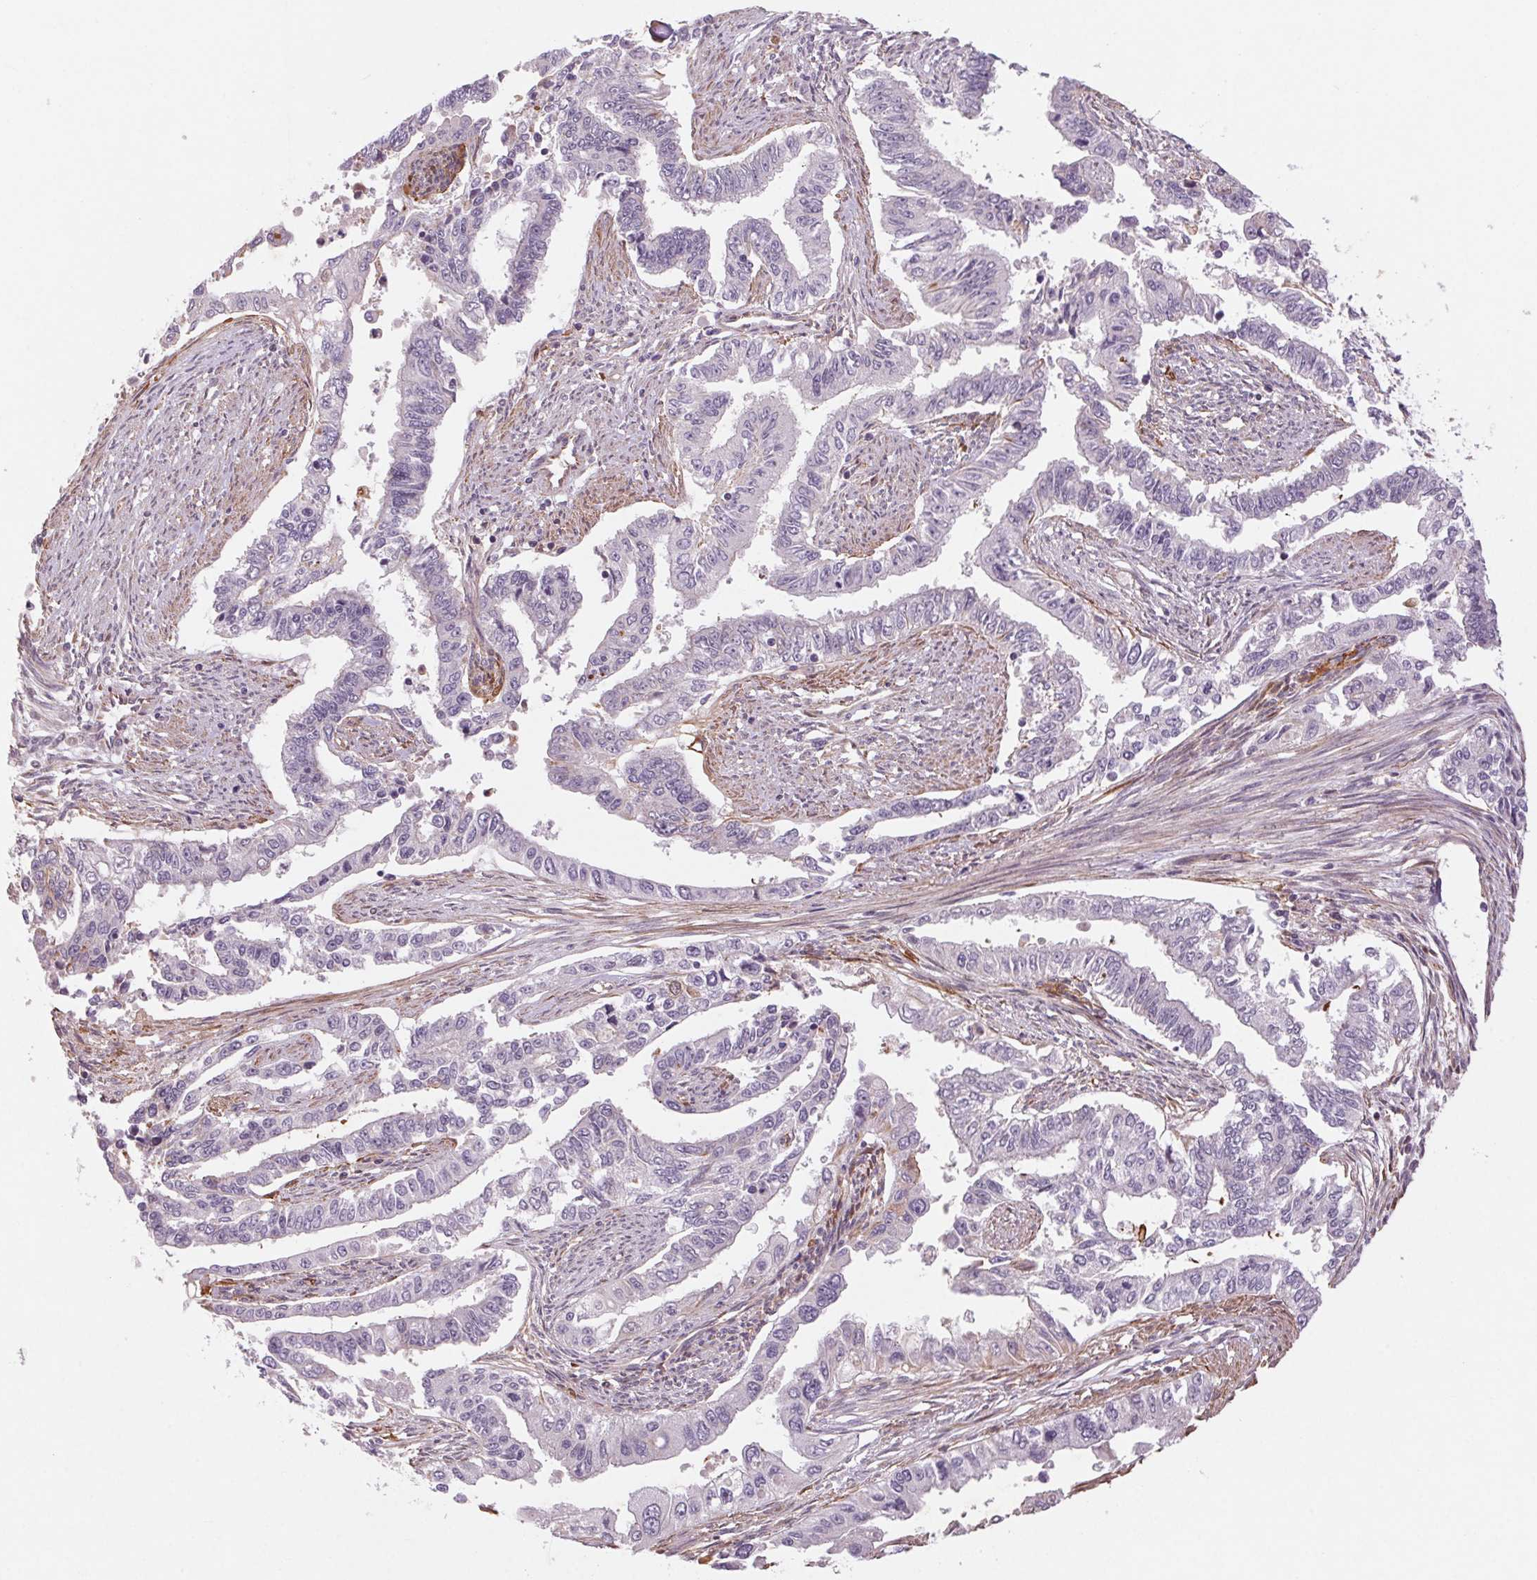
{"staining": {"intensity": "negative", "quantity": "none", "location": "none"}, "tissue": "endometrial cancer", "cell_type": "Tumor cells", "image_type": "cancer", "snomed": [{"axis": "morphology", "description": "Adenocarcinoma, NOS"}, {"axis": "topography", "description": "Uterus"}], "caption": "Micrograph shows no significant protein staining in tumor cells of endometrial cancer. (Brightfield microscopy of DAB IHC at high magnification).", "gene": "CCSER1", "patient": {"sex": "female", "age": 59}}